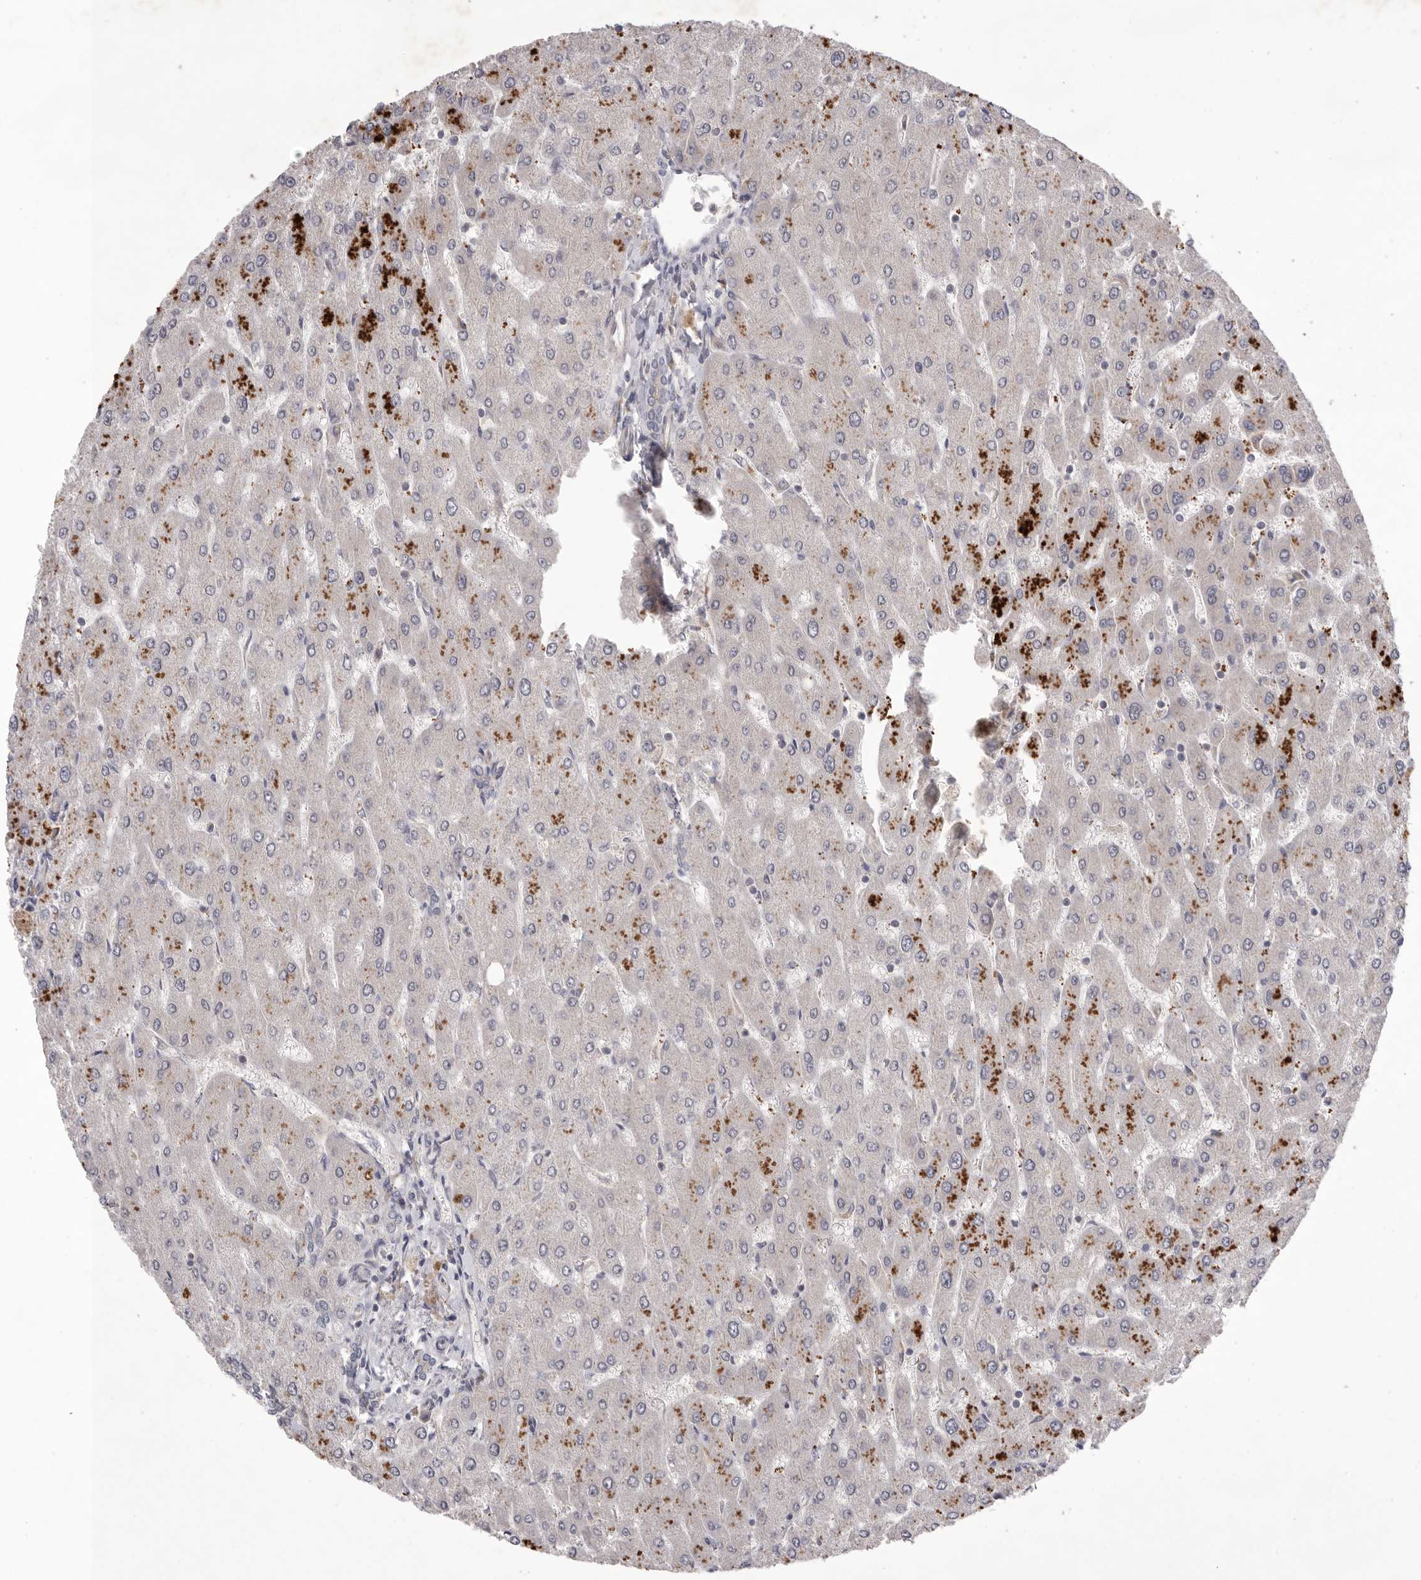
{"staining": {"intensity": "negative", "quantity": "none", "location": "none"}, "tissue": "liver", "cell_type": "Cholangiocytes", "image_type": "normal", "snomed": [{"axis": "morphology", "description": "Normal tissue, NOS"}, {"axis": "topography", "description": "Liver"}], "caption": "Photomicrograph shows no significant protein expression in cholangiocytes of normal liver.", "gene": "NRCAM", "patient": {"sex": "male", "age": 55}}